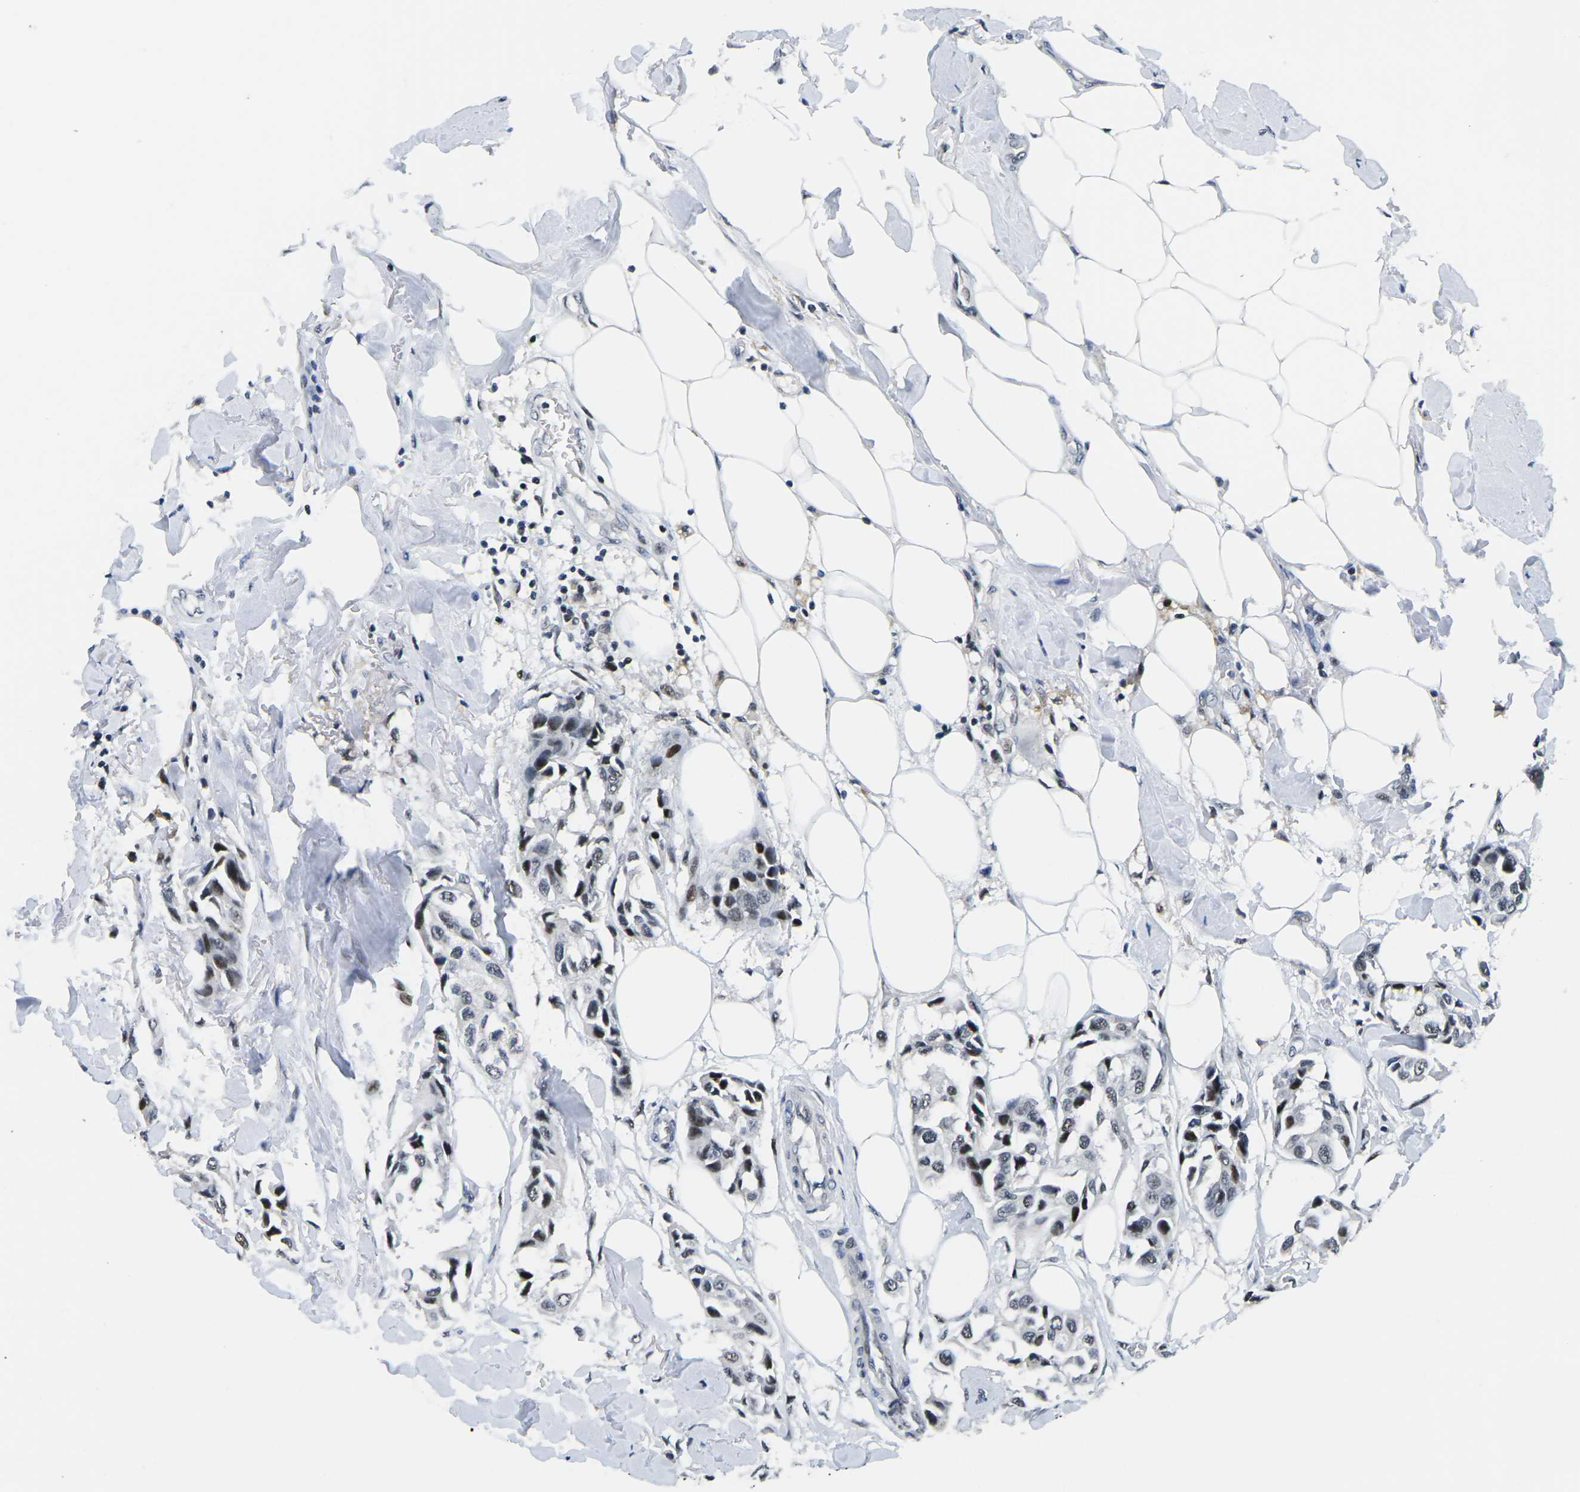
{"staining": {"intensity": "moderate", "quantity": "25%-75%", "location": "nuclear"}, "tissue": "breast cancer", "cell_type": "Tumor cells", "image_type": "cancer", "snomed": [{"axis": "morphology", "description": "Duct carcinoma"}, {"axis": "topography", "description": "Breast"}], "caption": "Protein expression analysis of human breast intraductal carcinoma reveals moderate nuclear positivity in about 25%-75% of tumor cells. The staining is performed using DAB brown chromogen to label protein expression. The nuclei are counter-stained blue using hematoxylin.", "gene": "PRPF8", "patient": {"sex": "female", "age": 80}}